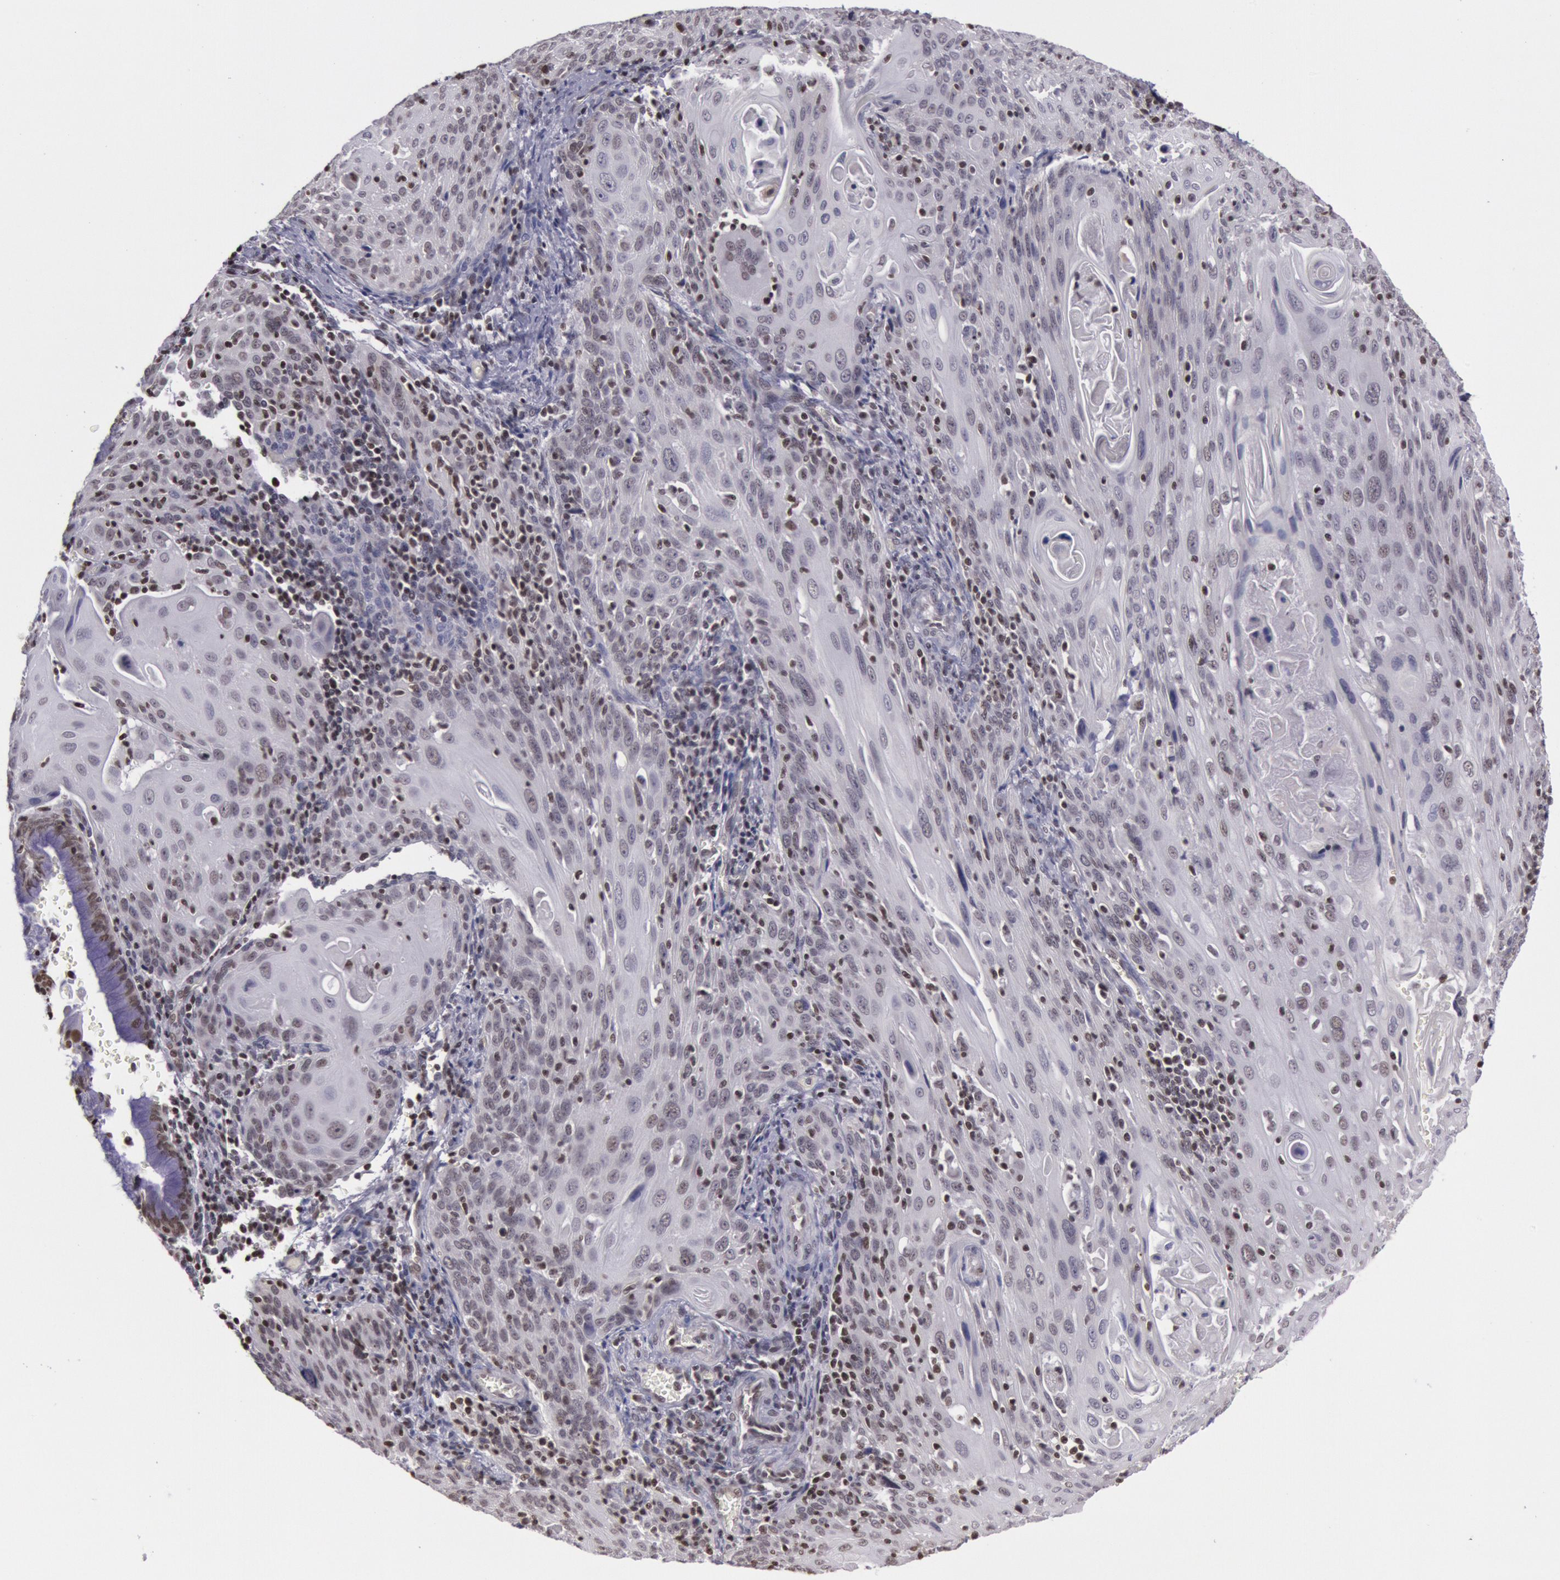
{"staining": {"intensity": "weak", "quantity": "25%-75%", "location": "nuclear"}, "tissue": "cervical cancer", "cell_type": "Tumor cells", "image_type": "cancer", "snomed": [{"axis": "morphology", "description": "Squamous cell carcinoma, NOS"}, {"axis": "topography", "description": "Cervix"}], "caption": "Immunohistochemical staining of cervical squamous cell carcinoma shows low levels of weak nuclear protein staining in approximately 25%-75% of tumor cells.", "gene": "NKAP", "patient": {"sex": "female", "age": 54}}